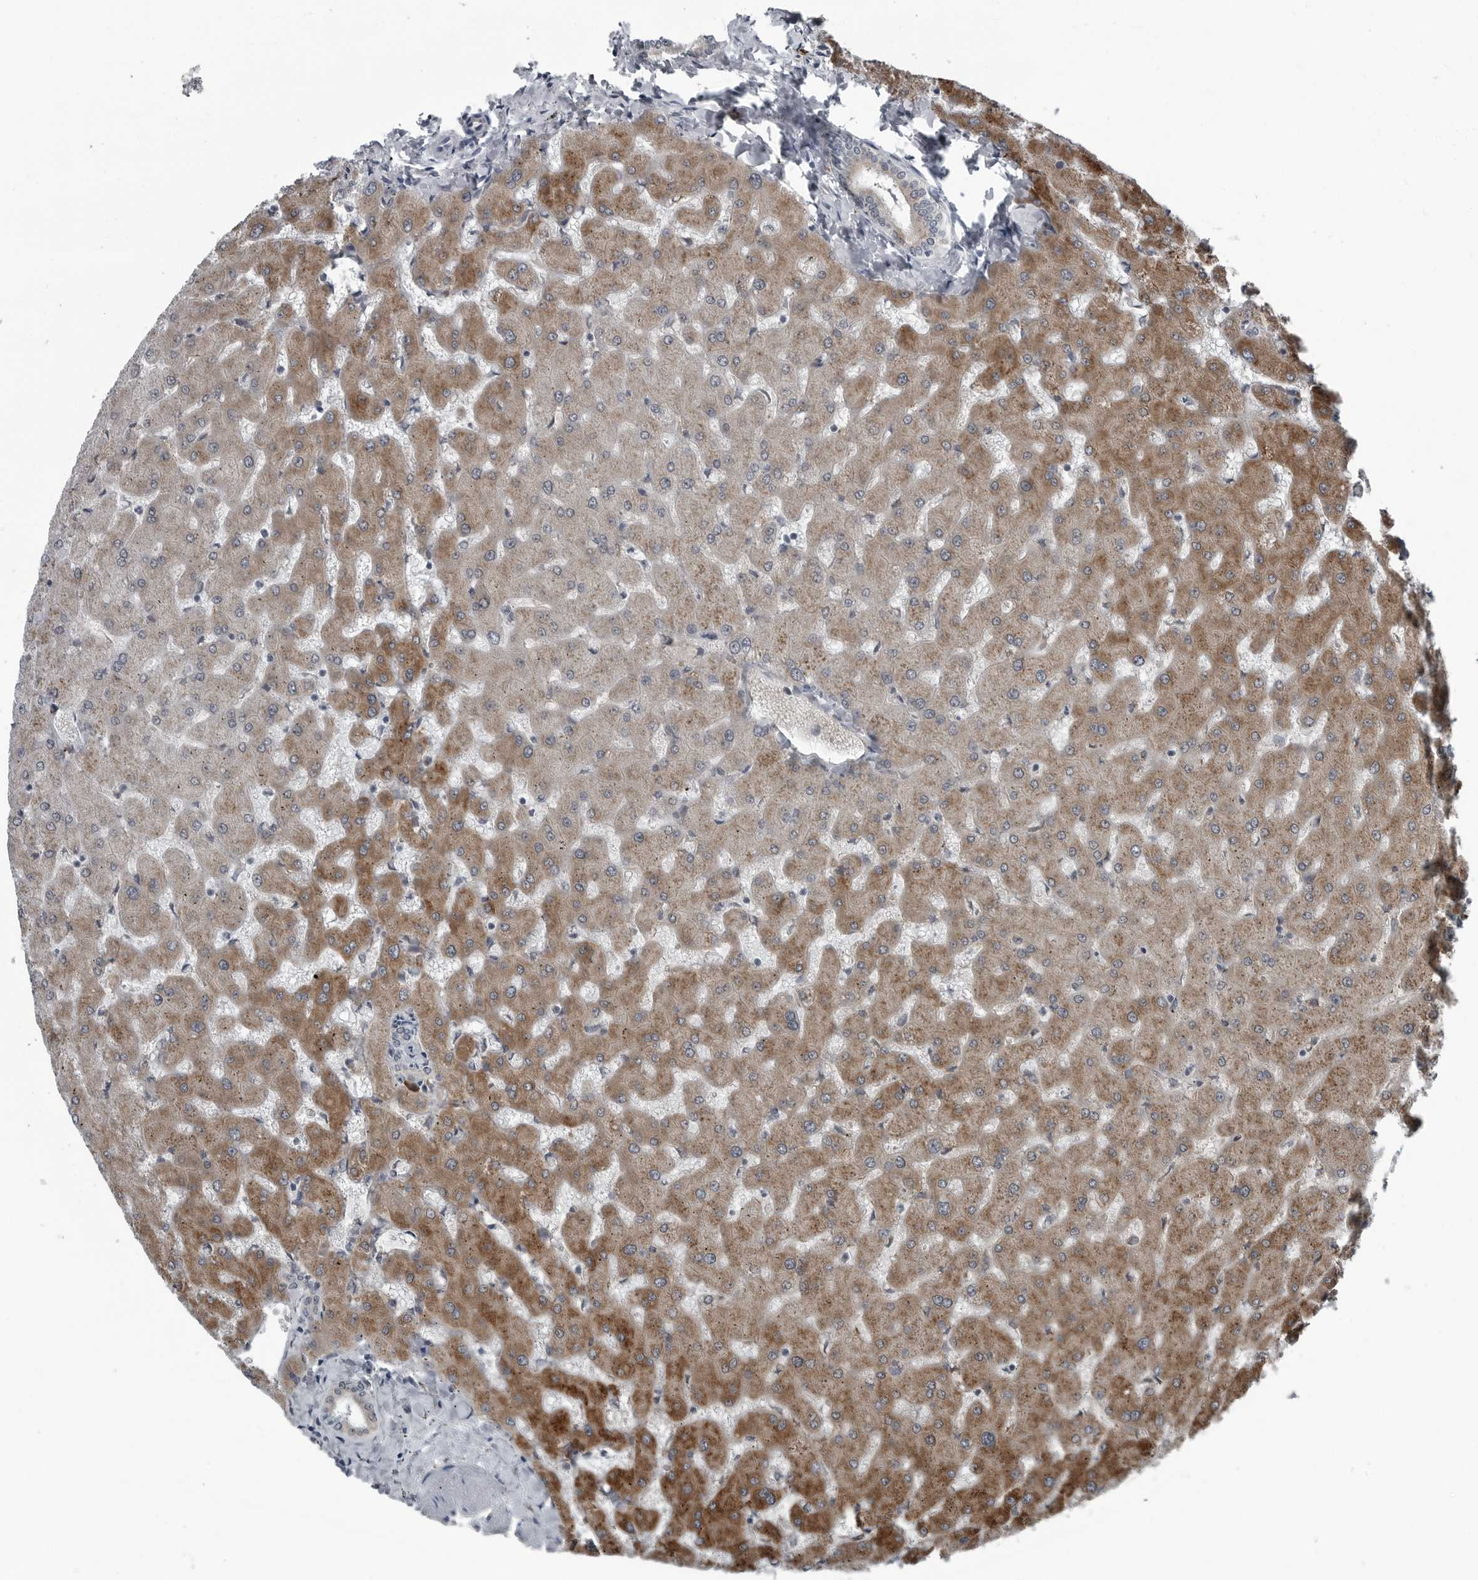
{"staining": {"intensity": "weak", "quantity": "<25%", "location": "cytoplasmic/membranous"}, "tissue": "liver", "cell_type": "Cholangiocytes", "image_type": "normal", "snomed": [{"axis": "morphology", "description": "Normal tissue, NOS"}, {"axis": "topography", "description": "Liver"}], "caption": "IHC photomicrograph of normal liver: liver stained with DAB displays no significant protein positivity in cholangiocytes.", "gene": "CEP85", "patient": {"sex": "female", "age": 63}}